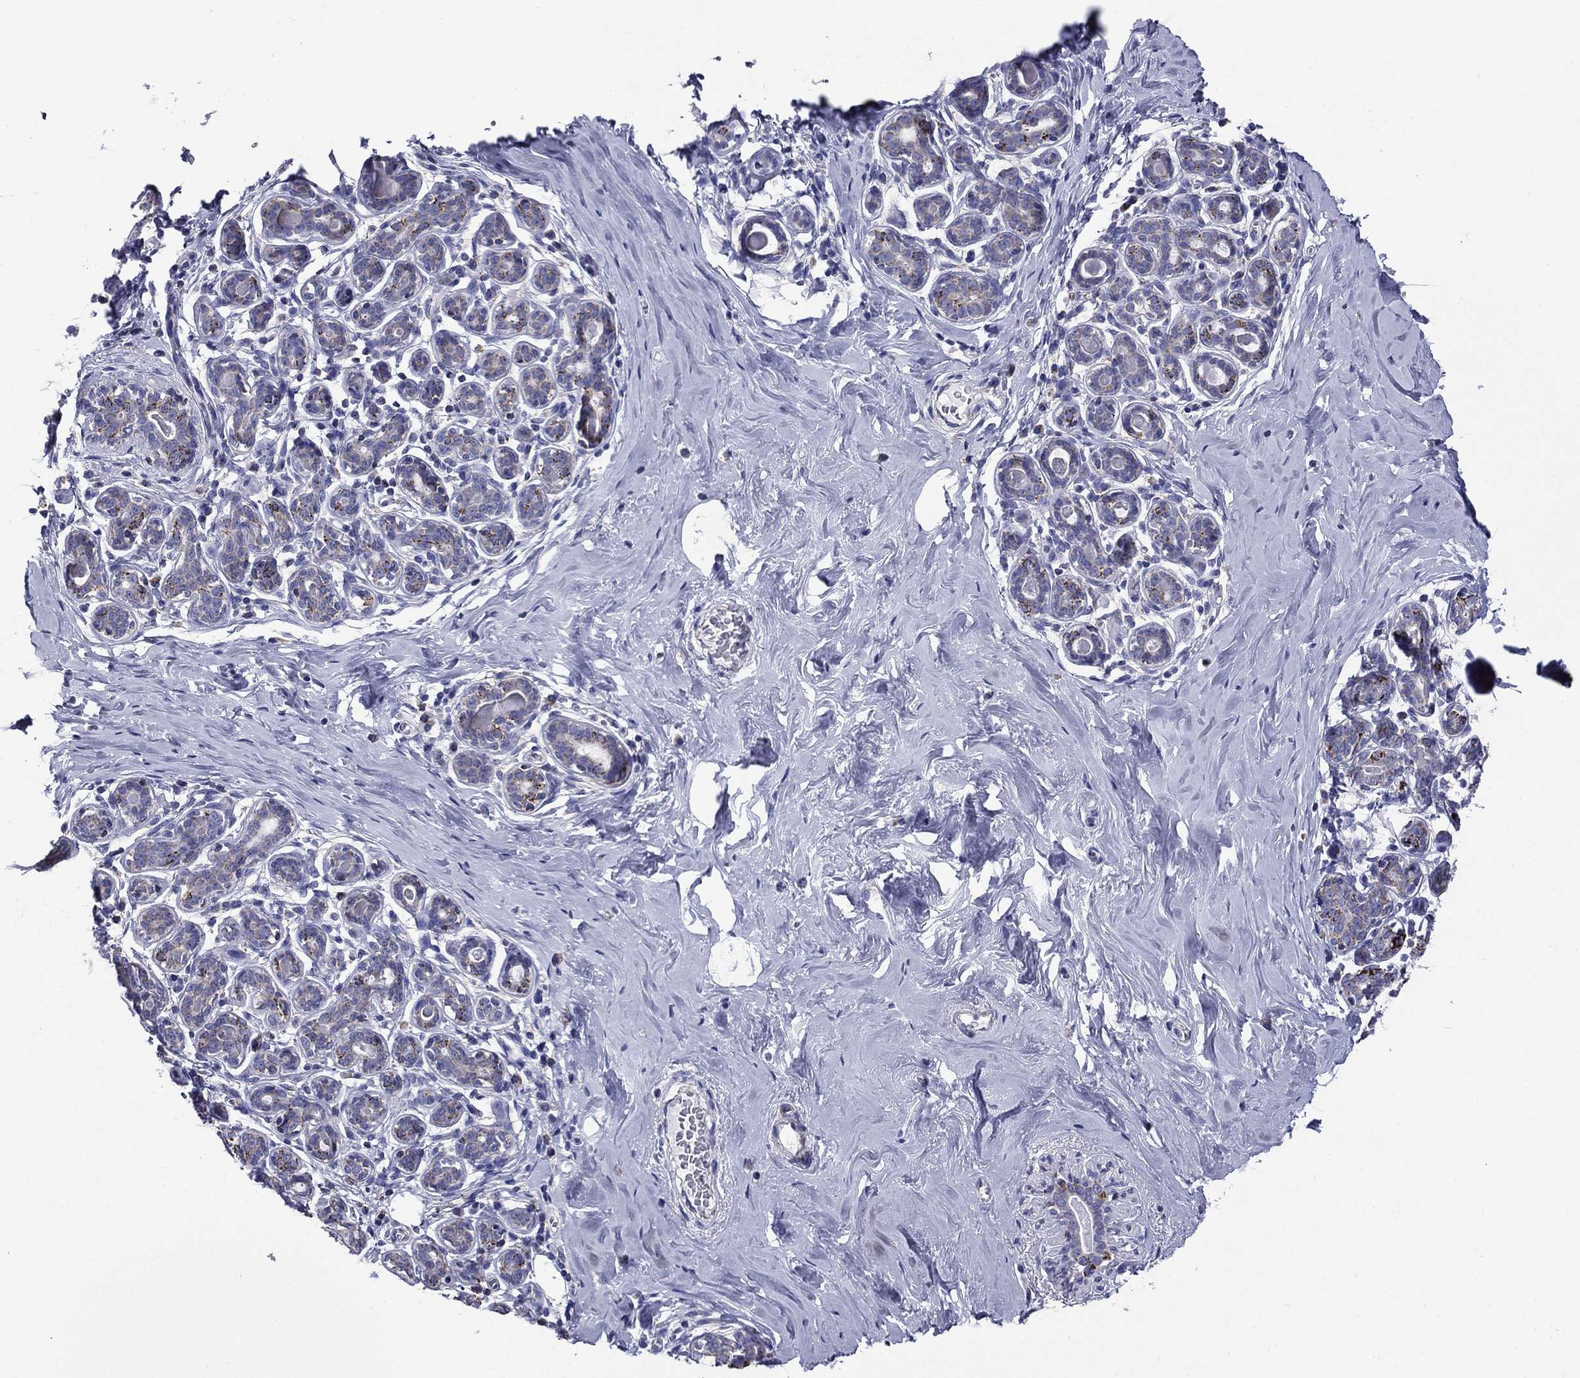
{"staining": {"intensity": "negative", "quantity": "none", "location": "none"}, "tissue": "breast", "cell_type": "Adipocytes", "image_type": "normal", "snomed": [{"axis": "morphology", "description": "Normal tissue, NOS"}, {"axis": "topography", "description": "Skin"}, {"axis": "topography", "description": "Breast"}], "caption": "This histopathology image is of benign breast stained with immunohistochemistry (IHC) to label a protein in brown with the nuclei are counter-stained blue. There is no expression in adipocytes.", "gene": "ACADSB", "patient": {"sex": "female", "age": 43}}